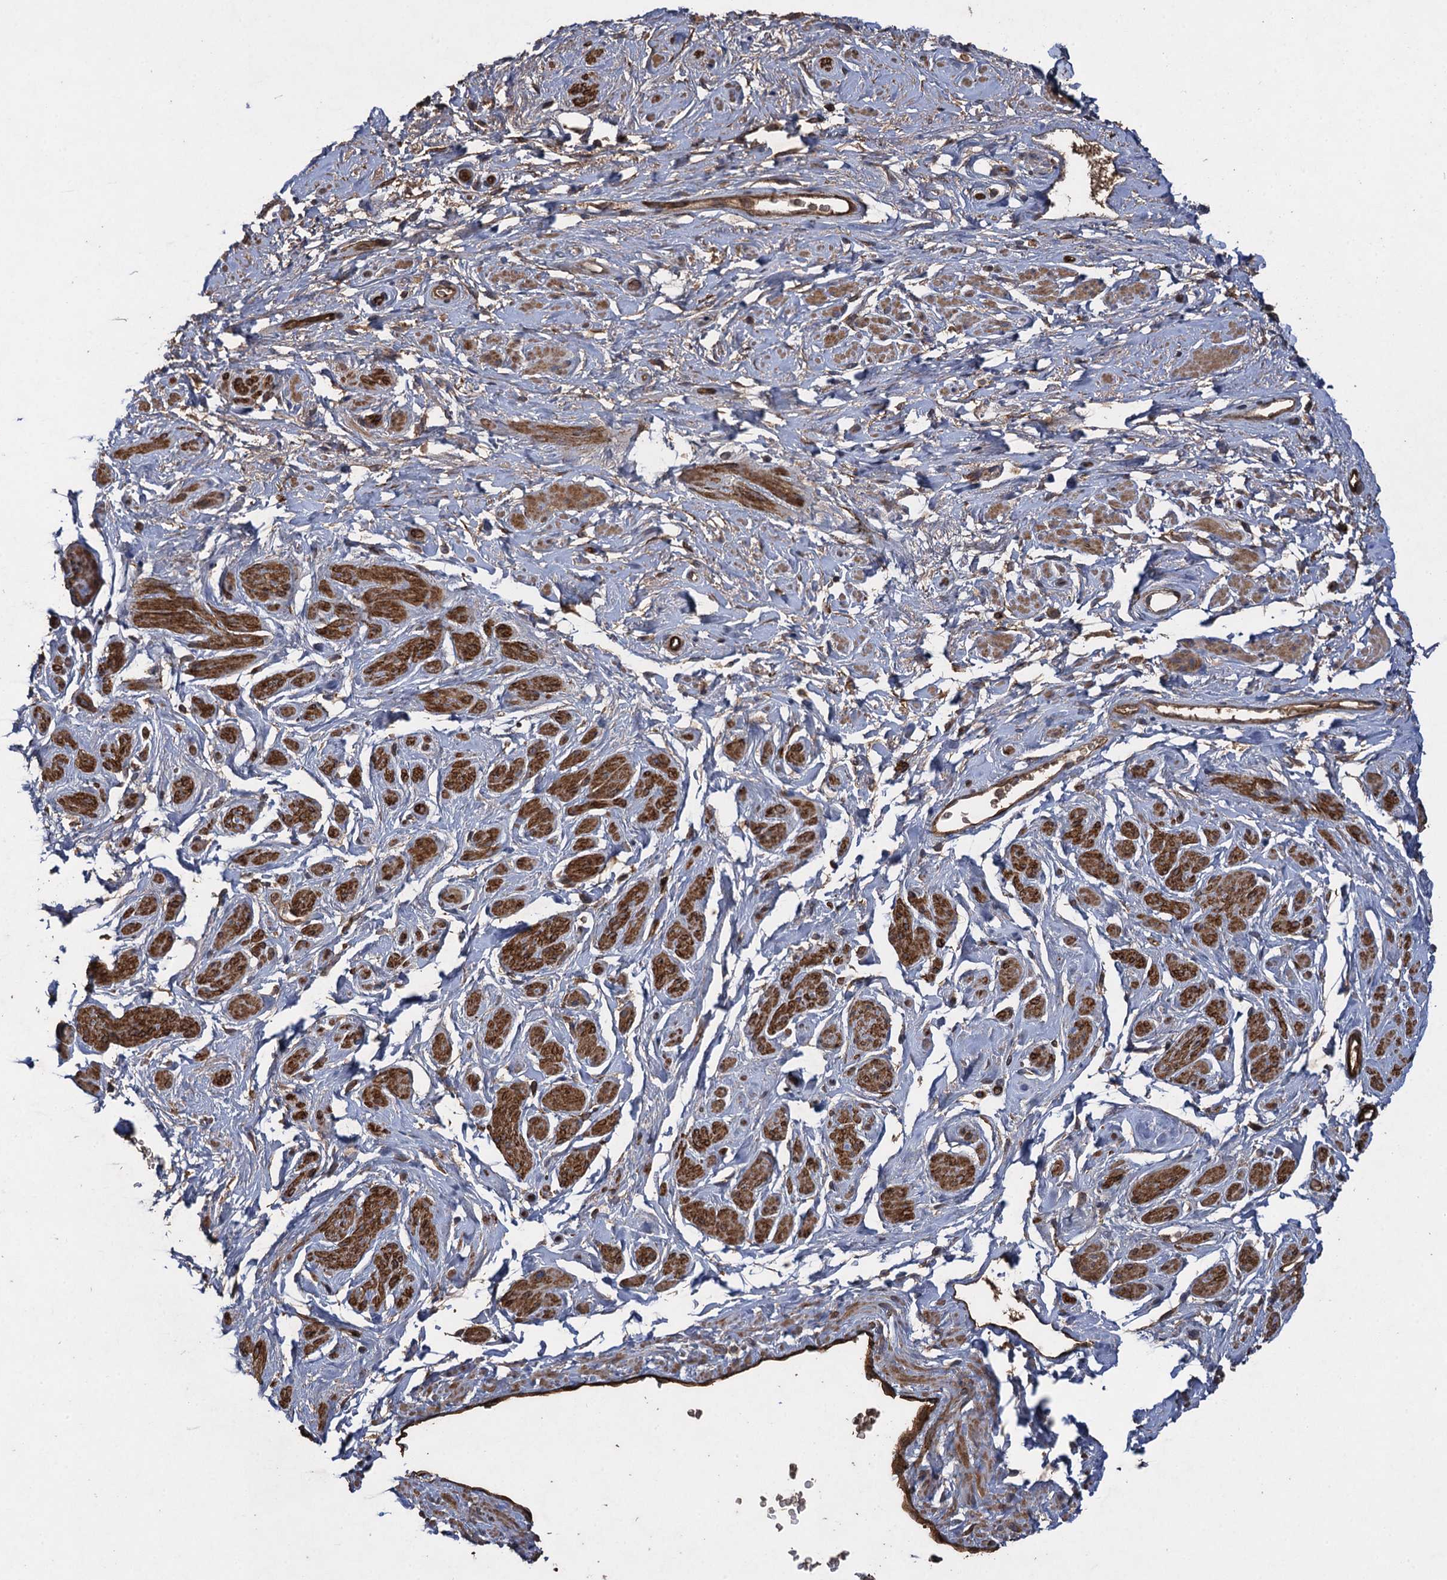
{"staining": {"intensity": "weak", "quantity": ">75%", "location": "cytoplasmic/membranous"}, "tissue": "adipose tissue", "cell_type": "Adipocytes", "image_type": "normal", "snomed": [{"axis": "morphology", "description": "Normal tissue, NOS"}, {"axis": "morphology", "description": "Adenocarcinoma, NOS"}, {"axis": "topography", "description": "Rectum"}, {"axis": "topography", "description": "Vagina"}, {"axis": "topography", "description": "Peripheral nerve tissue"}], "caption": "Human adipose tissue stained with a brown dye demonstrates weak cytoplasmic/membranous positive positivity in approximately >75% of adipocytes.", "gene": "TXNDC11", "patient": {"sex": "female", "age": 71}}